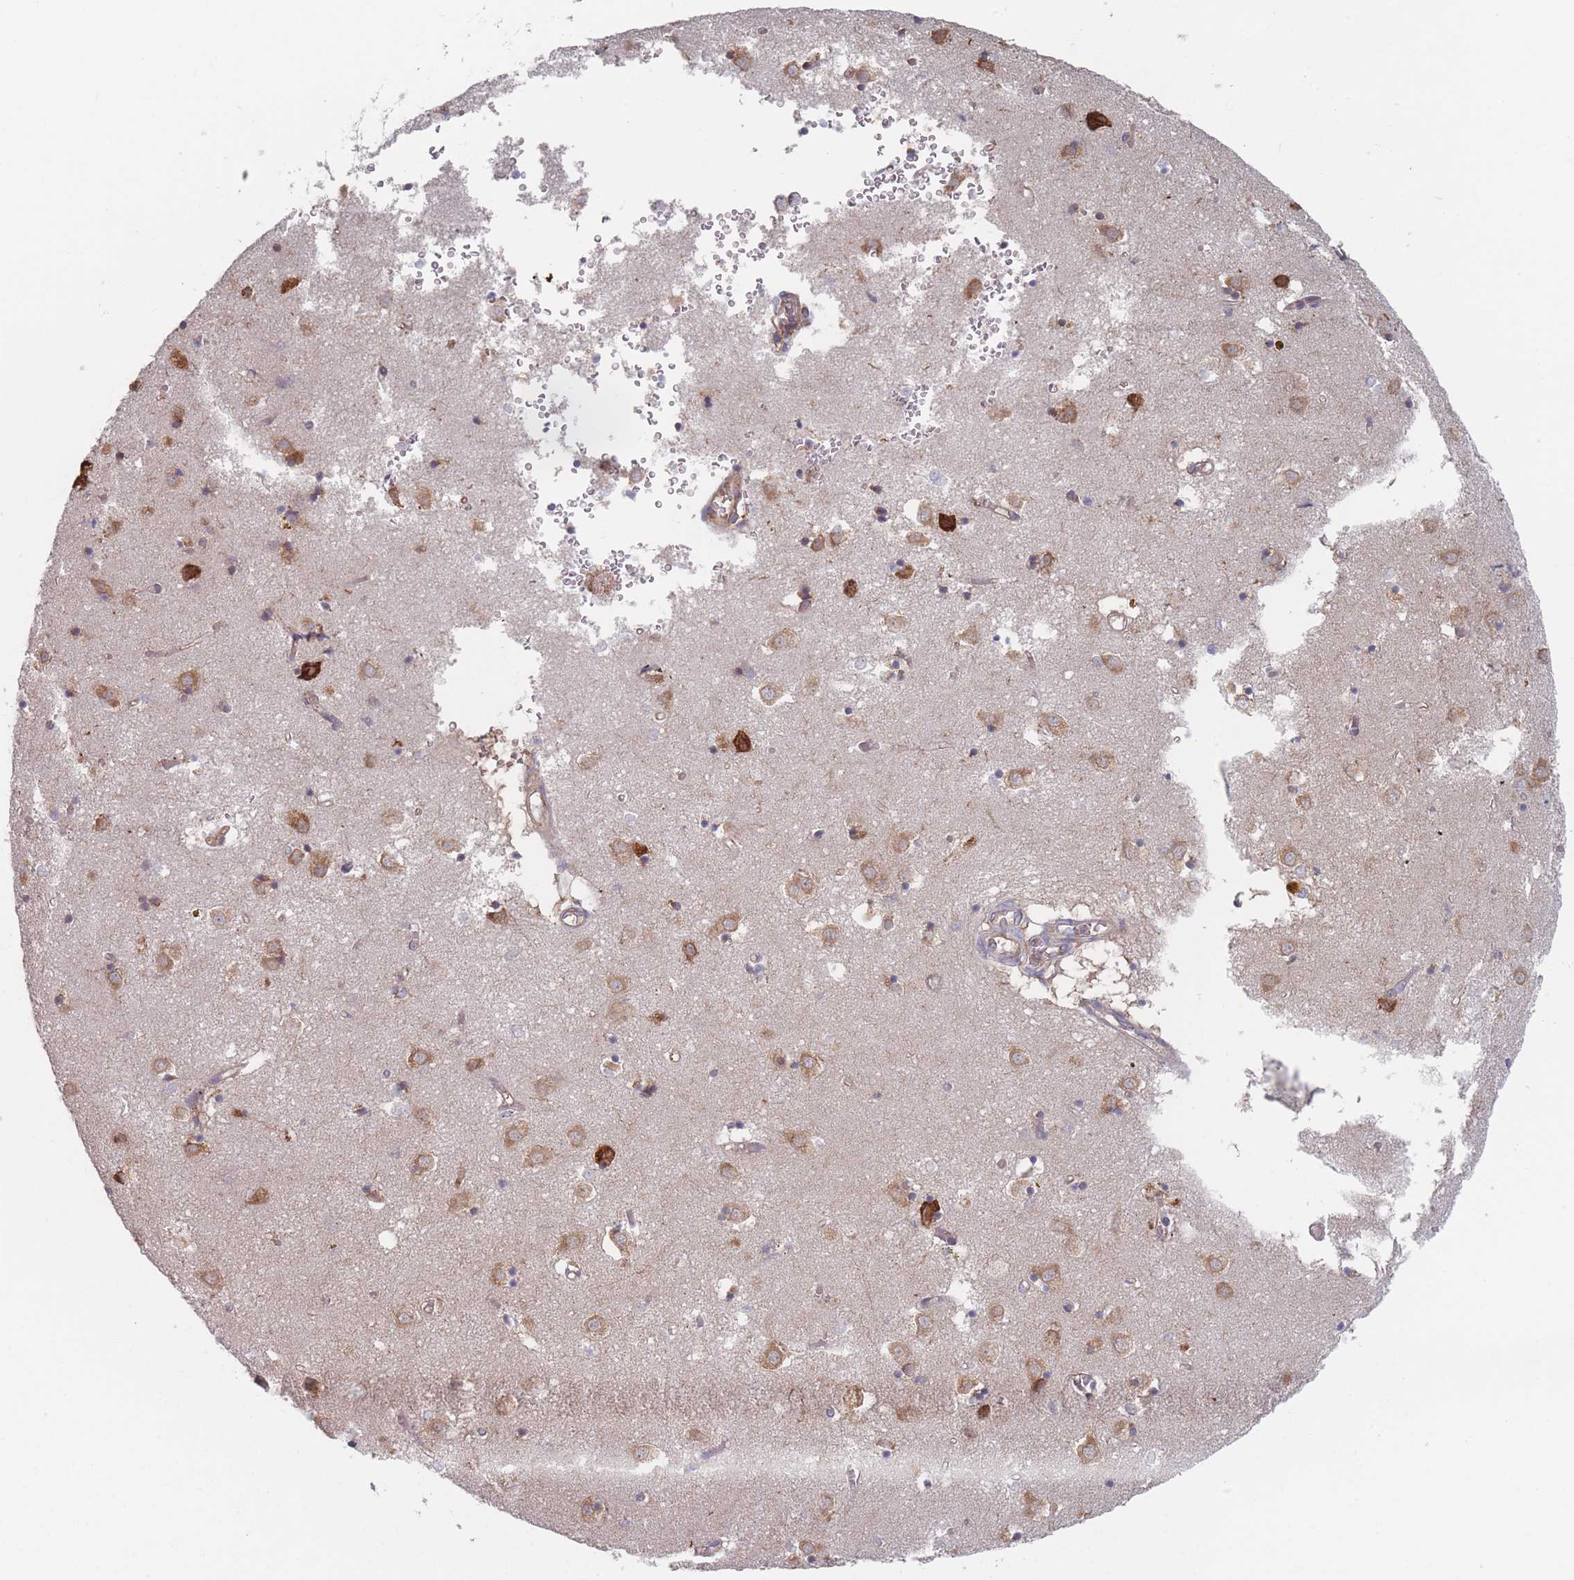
{"staining": {"intensity": "weak", "quantity": "25%-75%", "location": "cytoplasmic/membranous"}, "tissue": "caudate", "cell_type": "Glial cells", "image_type": "normal", "snomed": [{"axis": "morphology", "description": "Normal tissue, NOS"}, {"axis": "topography", "description": "Lateral ventricle wall"}], "caption": "This micrograph reveals unremarkable caudate stained with IHC to label a protein in brown. The cytoplasmic/membranous of glial cells show weak positivity for the protein. Nuclei are counter-stained blue.", "gene": "EEF1B2", "patient": {"sex": "male", "age": 70}}